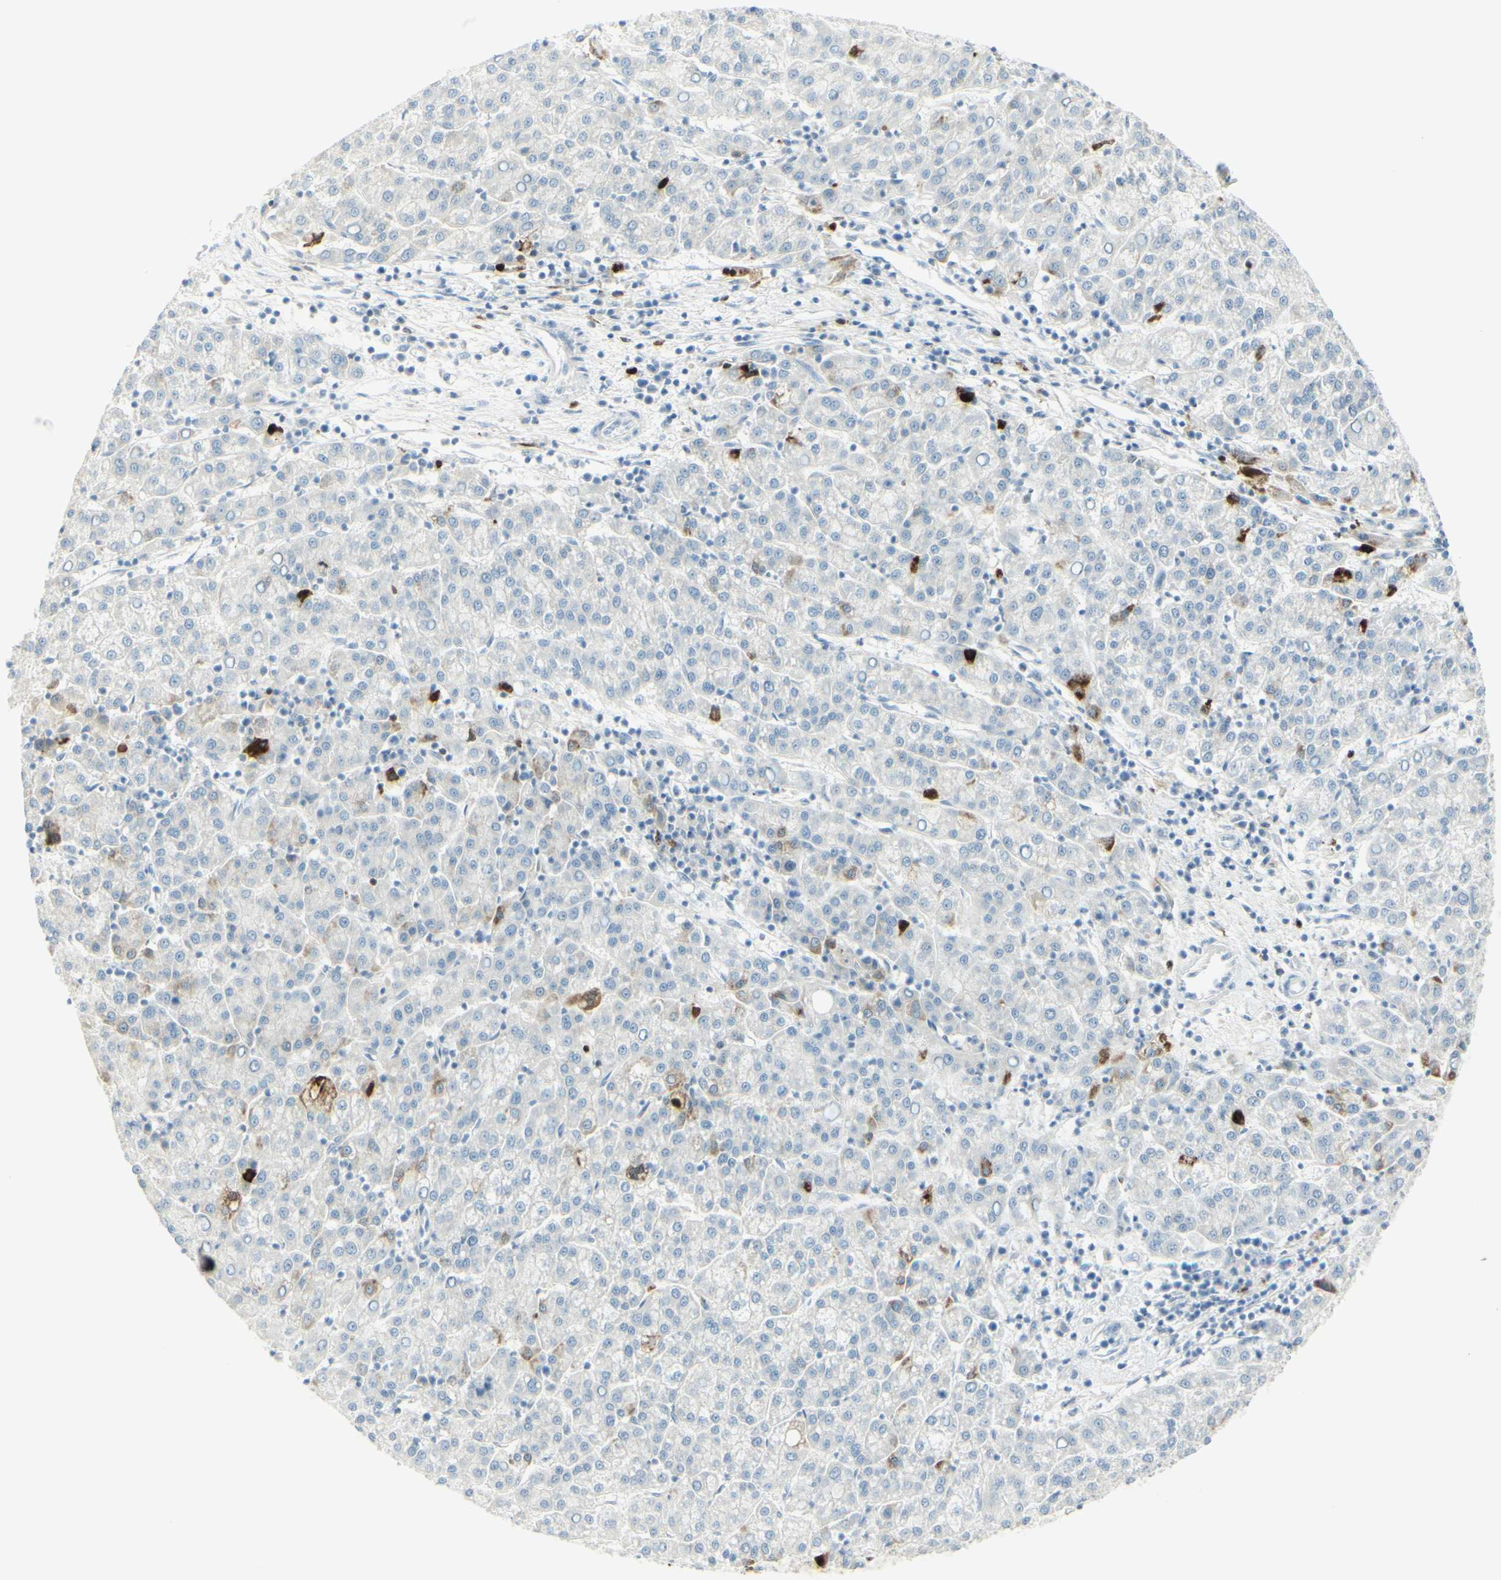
{"staining": {"intensity": "strong", "quantity": "<25%", "location": "cytoplasmic/membranous"}, "tissue": "liver cancer", "cell_type": "Tumor cells", "image_type": "cancer", "snomed": [{"axis": "morphology", "description": "Carcinoma, Hepatocellular, NOS"}, {"axis": "topography", "description": "Liver"}], "caption": "Tumor cells demonstrate strong cytoplasmic/membranous positivity in approximately <25% of cells in hepatocellular carcinoma (liver).", "gene": "MDK", "patient": {"sex": "female", "age": 58}}